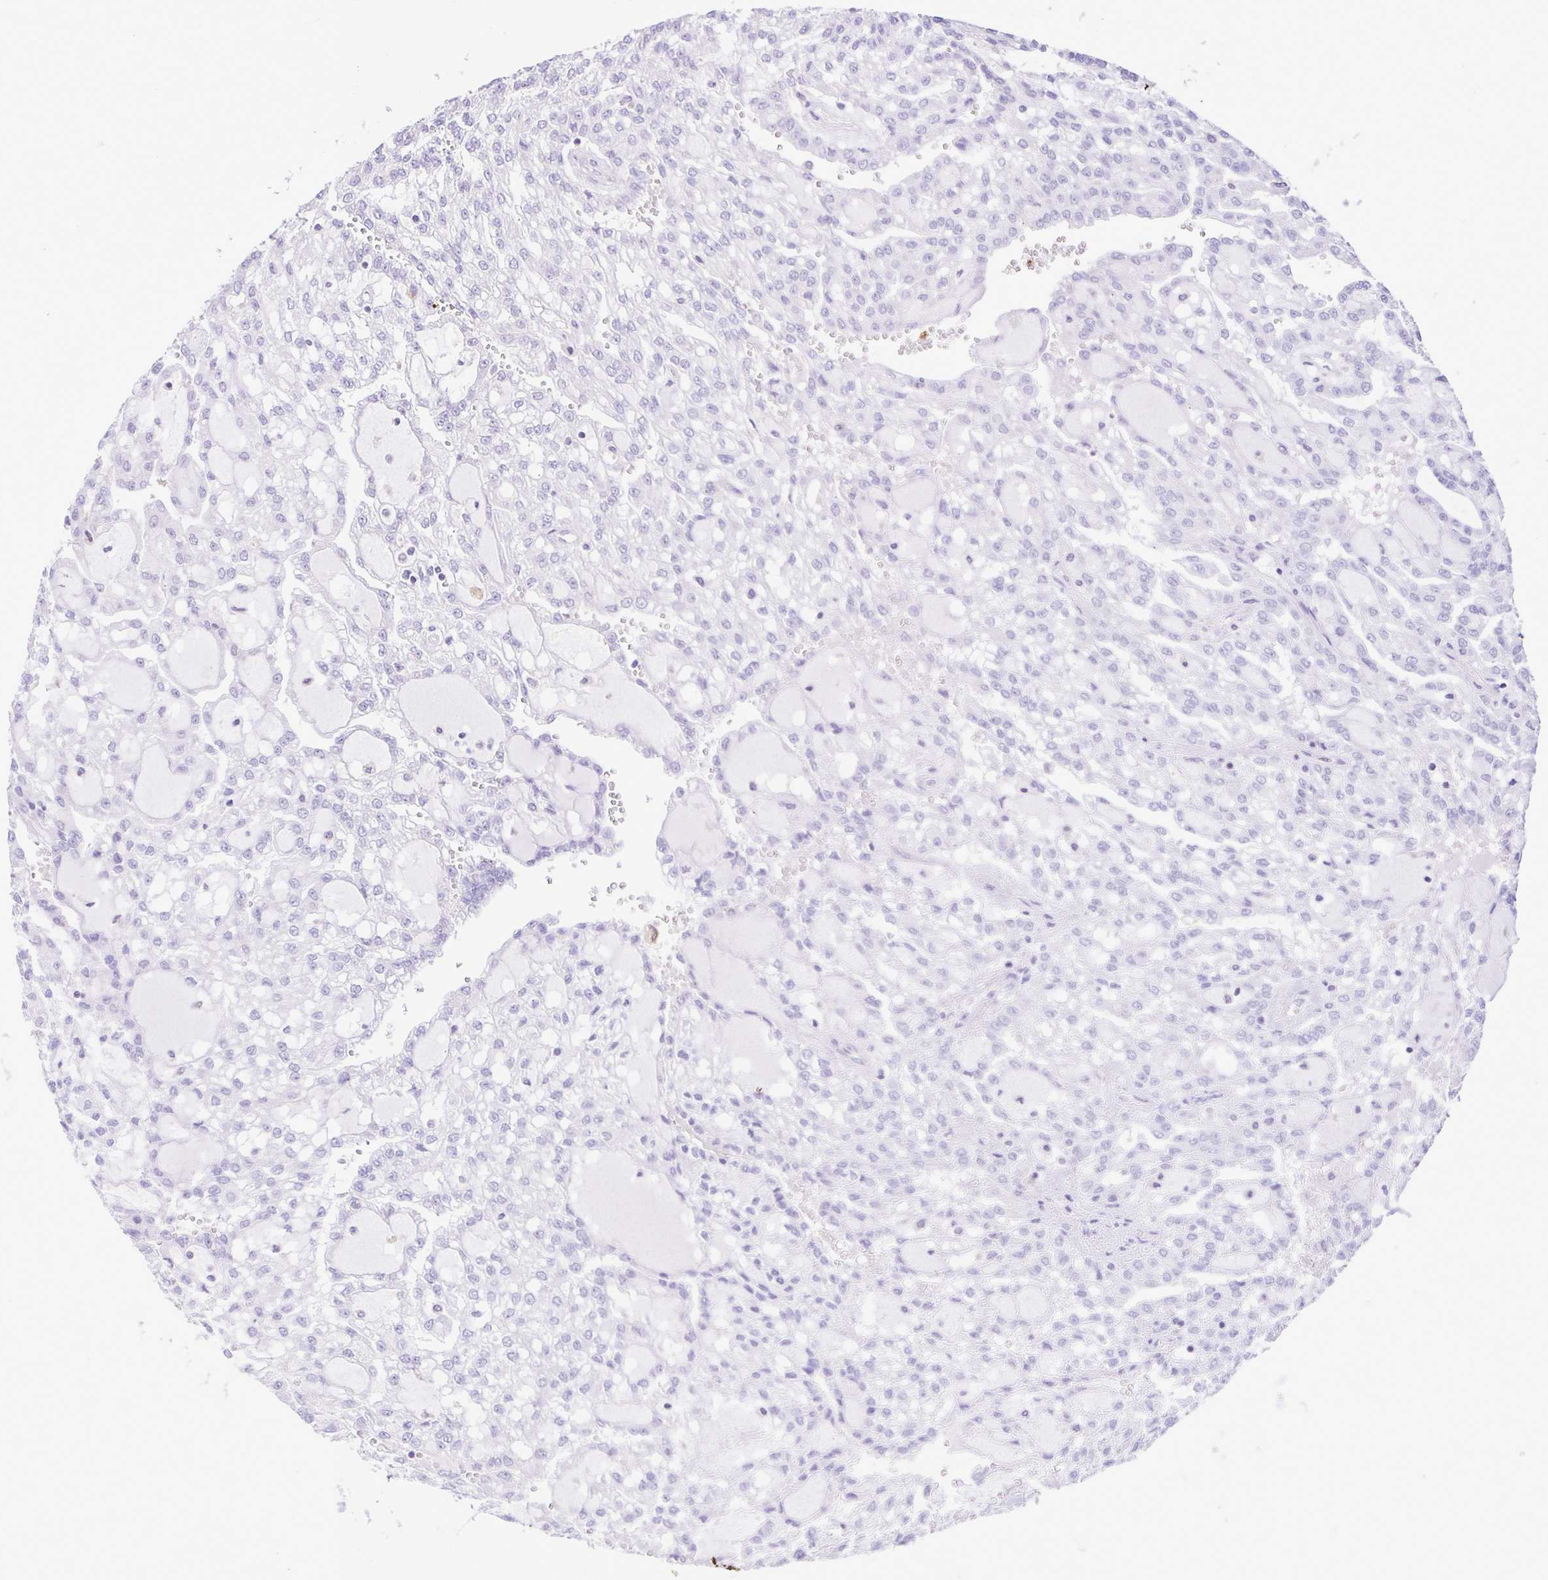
{"staining": {"intensity": "negative", "quantity": "none", "location": "none"}, "tissue": "renal cancer", "cell_type": "Tumor cells", "image_type": "cancer", "snomed": [{"axis": "morphology", "description": "Adenocarcinoma, NOS"}, {"axis": "topography", "description": "Kidney"}], "caption": "Immunohistochemistry (IHC) of human adenocarcinoma (renal) displays no staining in tumor cells.", "gene": "CYP17A1", "patient": {"sex": "male", "age": 63}}